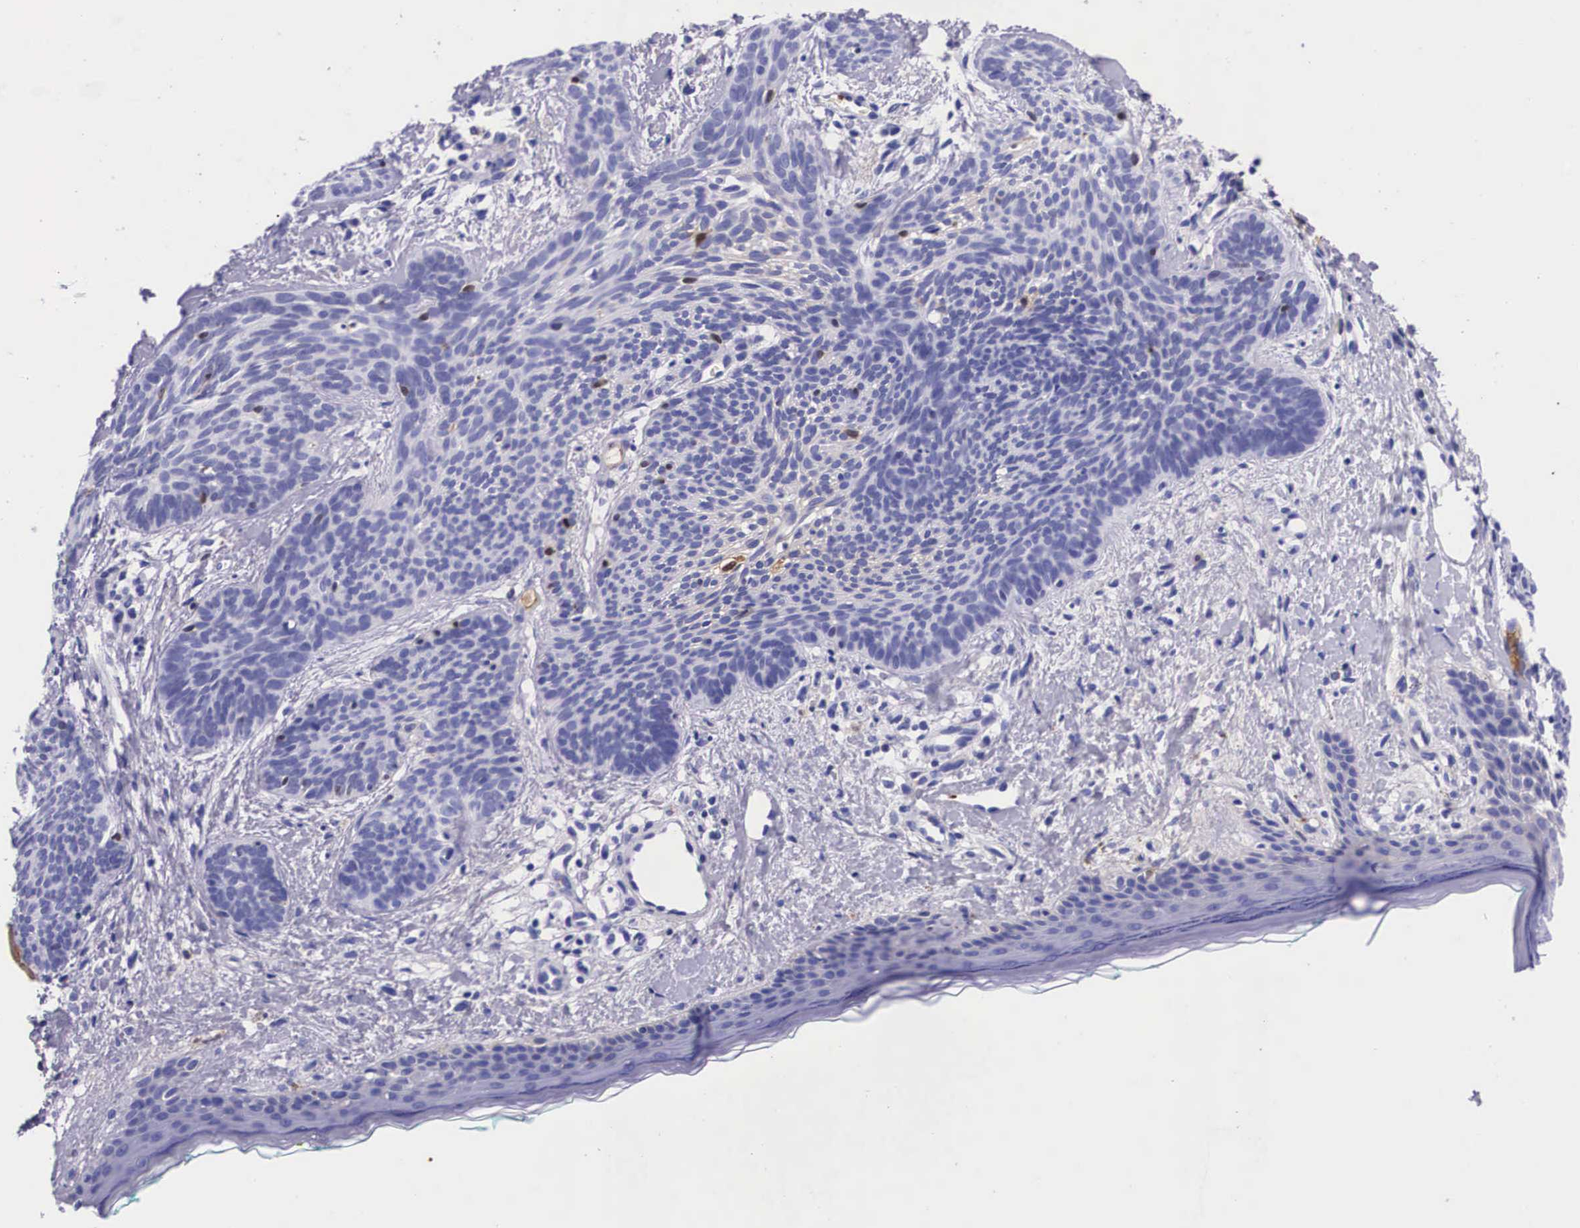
{"staining": {"intensity": "negative", "quantity": "none", "location": "none"}, "tissue": "skin cancer", "cell_type": "Tumor cells", "image_type": "cancer", "snomed": [{"axis": "morphology", "description": "Basal cell carcinoma"}, {"axis": "topography", "description": "Skin"}], "caption": "Immunohistochemistry micrograph of neoplastic tissue: human skin cancer (basal cell carcinoma) stained with DAB (3,3'-diaminobenzidine) shows no significant protein expression in tumor cells. The staining was performed using DAB to visualize the protein expression in brown, while the nuclei were stained in blue with hematoxylin (Magnification: 20x).", "gene": "PLG", "patient": {"sex": "female", "age": 81}}